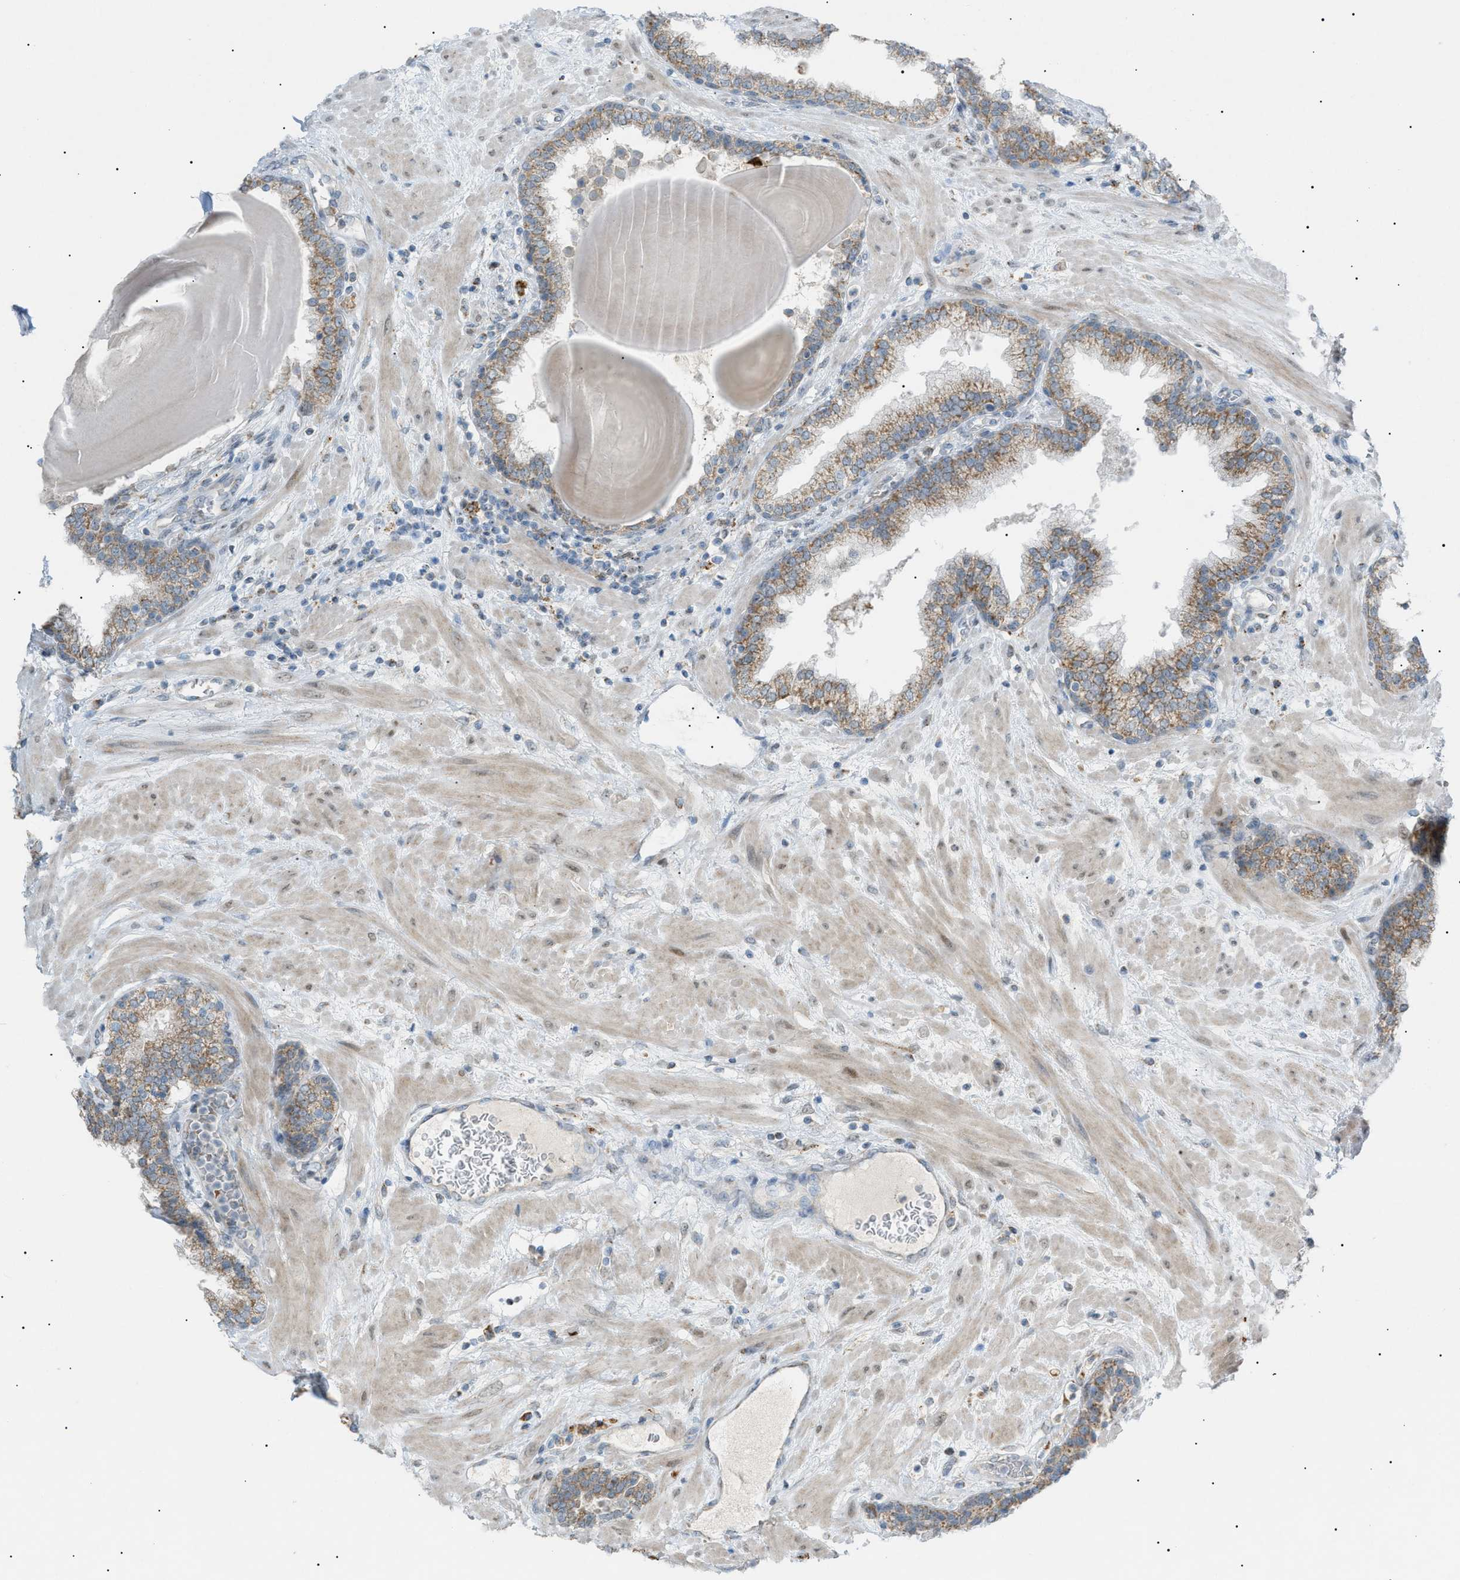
{"staining": {"intensity": "moderate", "quantity": ">75%", "location": "cytoplasmic/membranous"}, "tissue": "prostate", "cell_type": "Glandular cells", "image_type": "normal", "snomed": [{"axis": "morphology", "description": "Normal tissue, NOS"}, {"axis": "topography", "description": "Prostate"}], "caption": "Human prostate stained with a brown dye exhibits moderate cytoplasmic/membranous positive positivity in approximately >75% of glandular cells.", "gene": "ZNF516", "patient": {"sex": "male", "age": 51}}